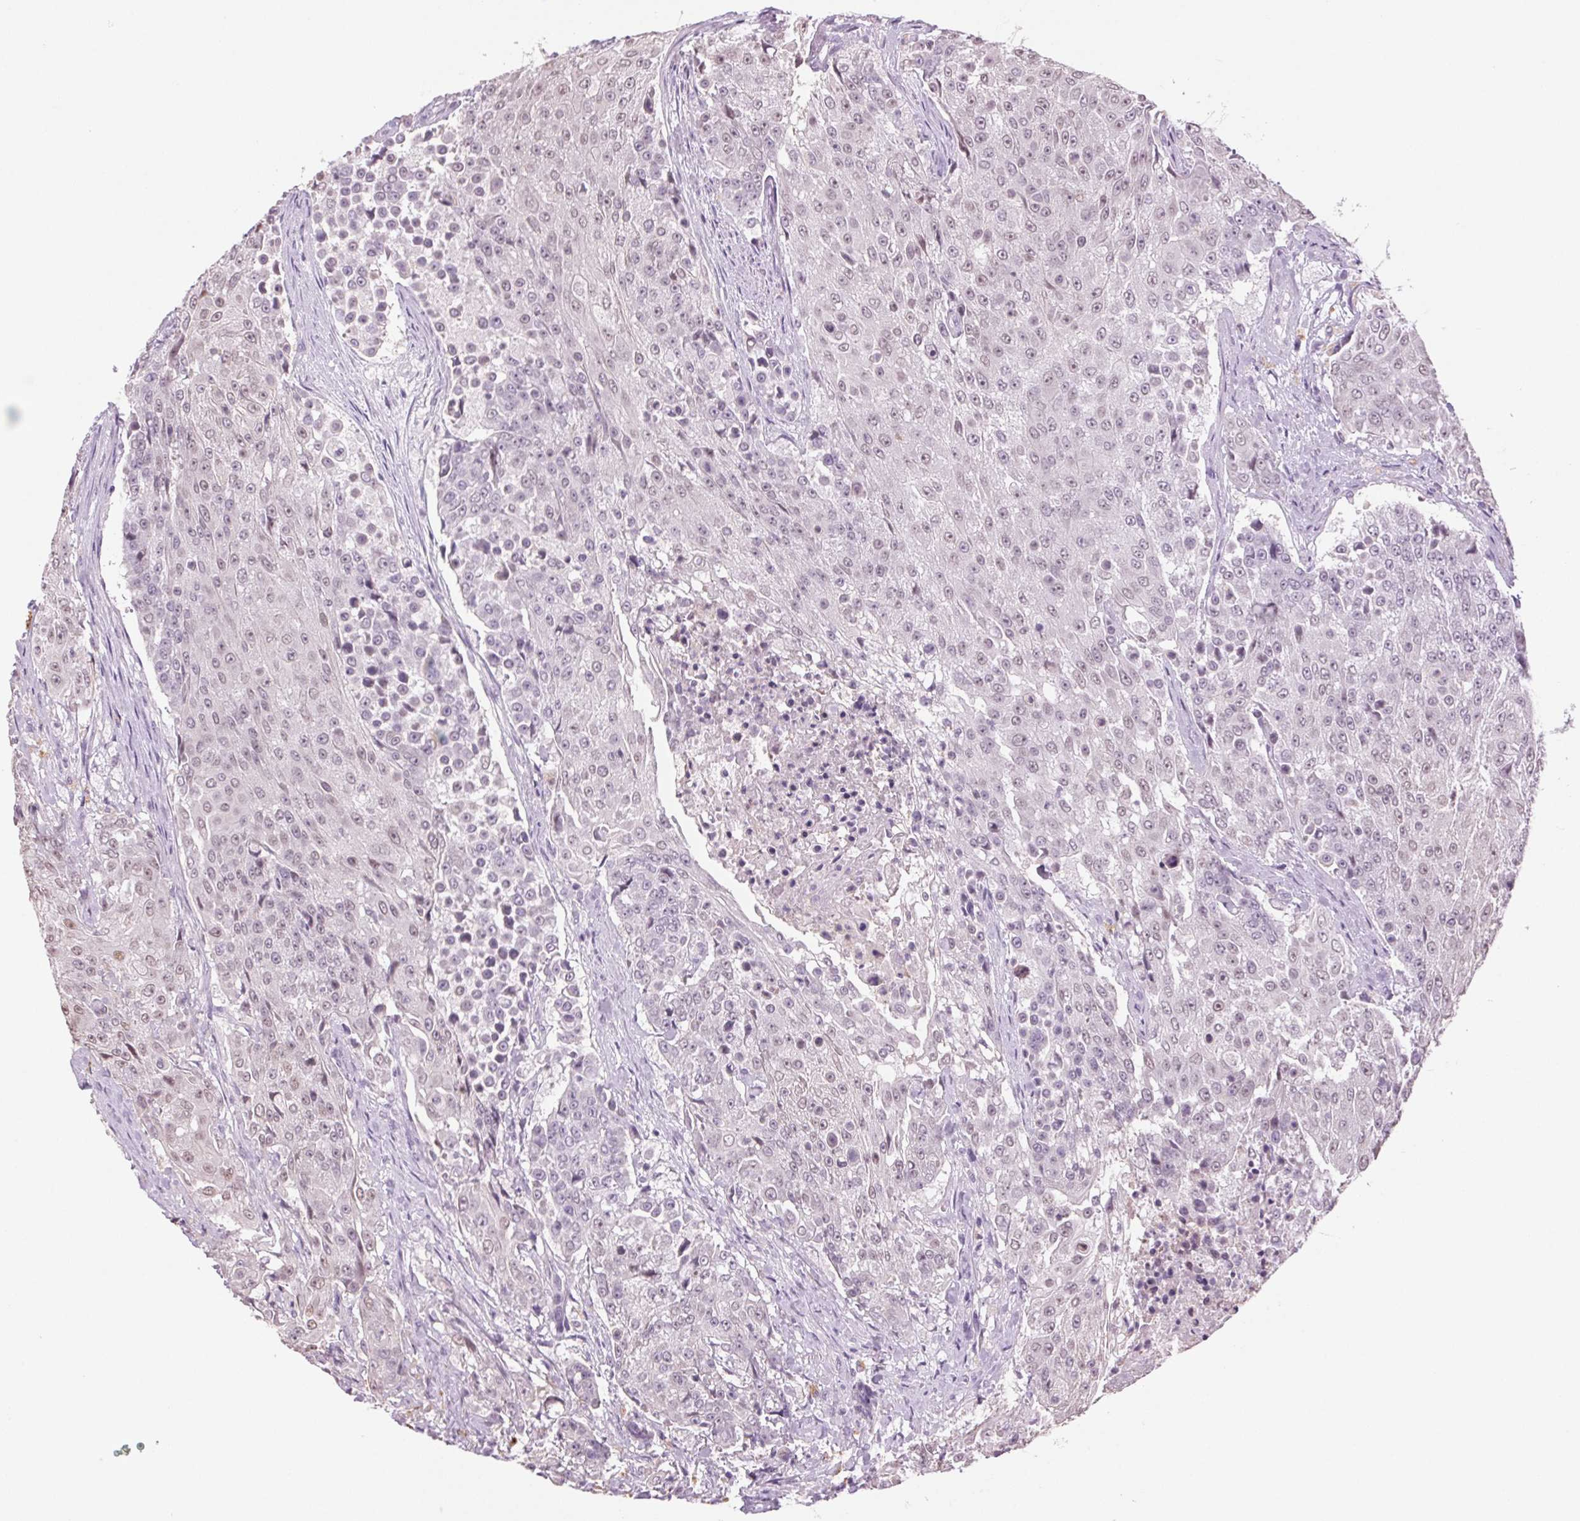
{"staining": {"intensity": "weak", "quantity": "25%-75%", "location": "nuclear"}, "tissue": "urothelial cancer", "cell_type": "Tumor cells", "image_type": "cancer", "snomed": [{"axis": "morphology", "description": "Urothelial carcinoma, High grade"}, {"axis": "topography", "description": "Urinary bladder"}], "caption": "Immunohistochemistry (IHC) of human urothelial cancer demonstrates low levels of weak nuclear positivity in approximately 25%-75% of tumor cells.", "gene": "MPO", "patient": {"sex": "female", "age": 63}}